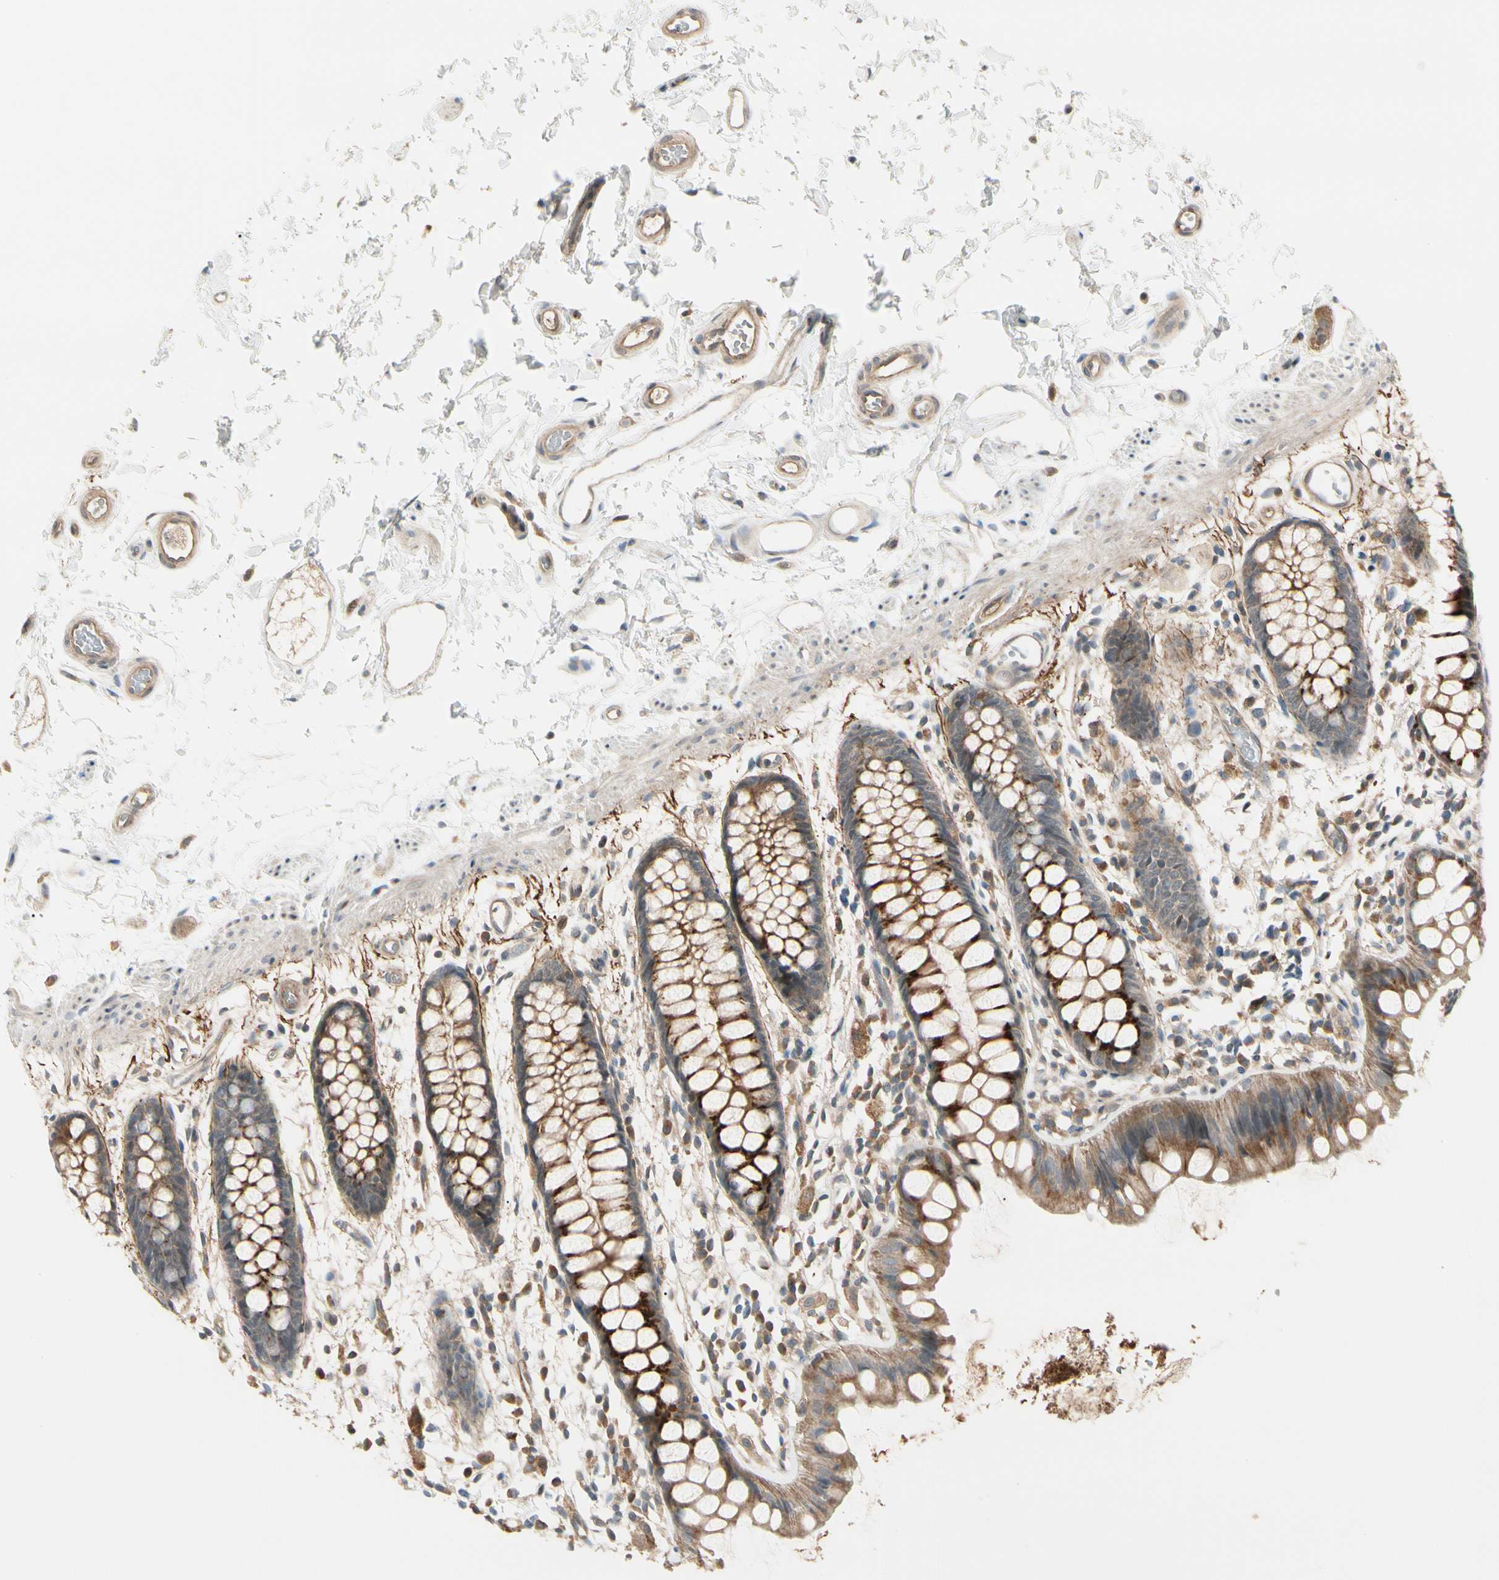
{"staining": {"intensity": "moderate", "quantity": ">75%", "location": "cytoplasmic/membranous"}, "tissue": "rectum", "cell_type": "Glandular cells", "image_type": "normal", "snomed": [{"axis": "morphology", "description": "Normal tissue, NOS"}, {"axis": "topography", "description": "Rectum"}], "caption": "Immunohistochemistry (IHC) (DAB) staining of unremarkable rectum shows moderate cytoplasmic/membranous protein expression in about >75% of glandular cells. The staining is performed using DAB (3,3'-diaminobenzidine) brown chromogen to label protein expression. The nuclei are counter-stained blue using hematoxylin.", "gene": "F2R", "patient": {"sex": "female", "age": 66}}